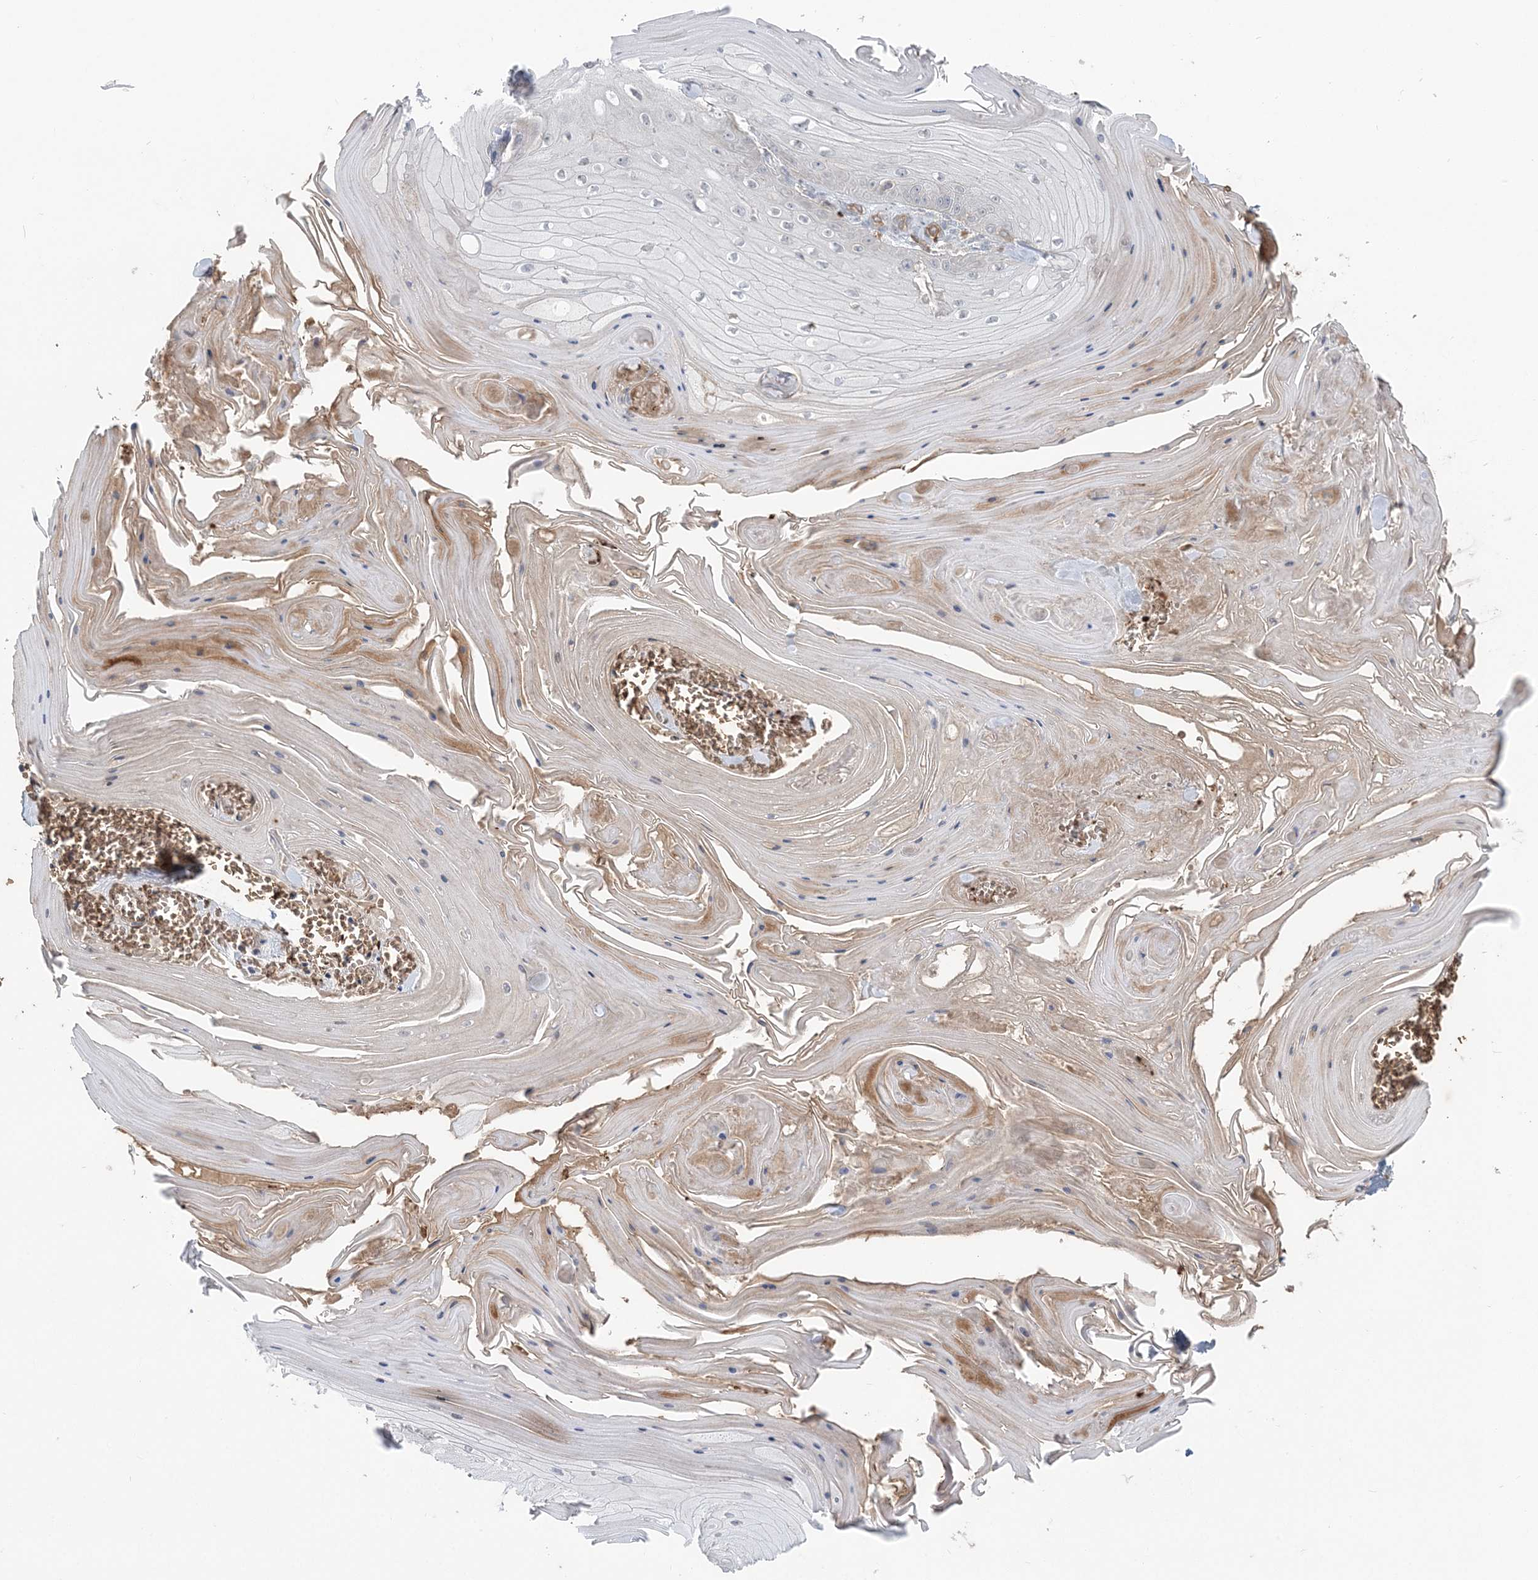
{"staining": {"intensity": "negative", "quantity": "none", "location": "none"}, "tissue": "skin cancer", "cell_type": "Tumor cells", "image_type": "cancer", "snomed": [{"axis": "morphology", "description": "Squamous cell carcinoma, NOS"}, {"axis": "topography", "description": "Skin"}], "caption": "An immunohistochemistry image of skin cancer (squamous cell carcinoma) is shown. There is no staining in tumor cells of skin cancer (squamous cell carcinoma).", "gene": "SERINC1", "patient": {"sex": "male", "age": 74}}